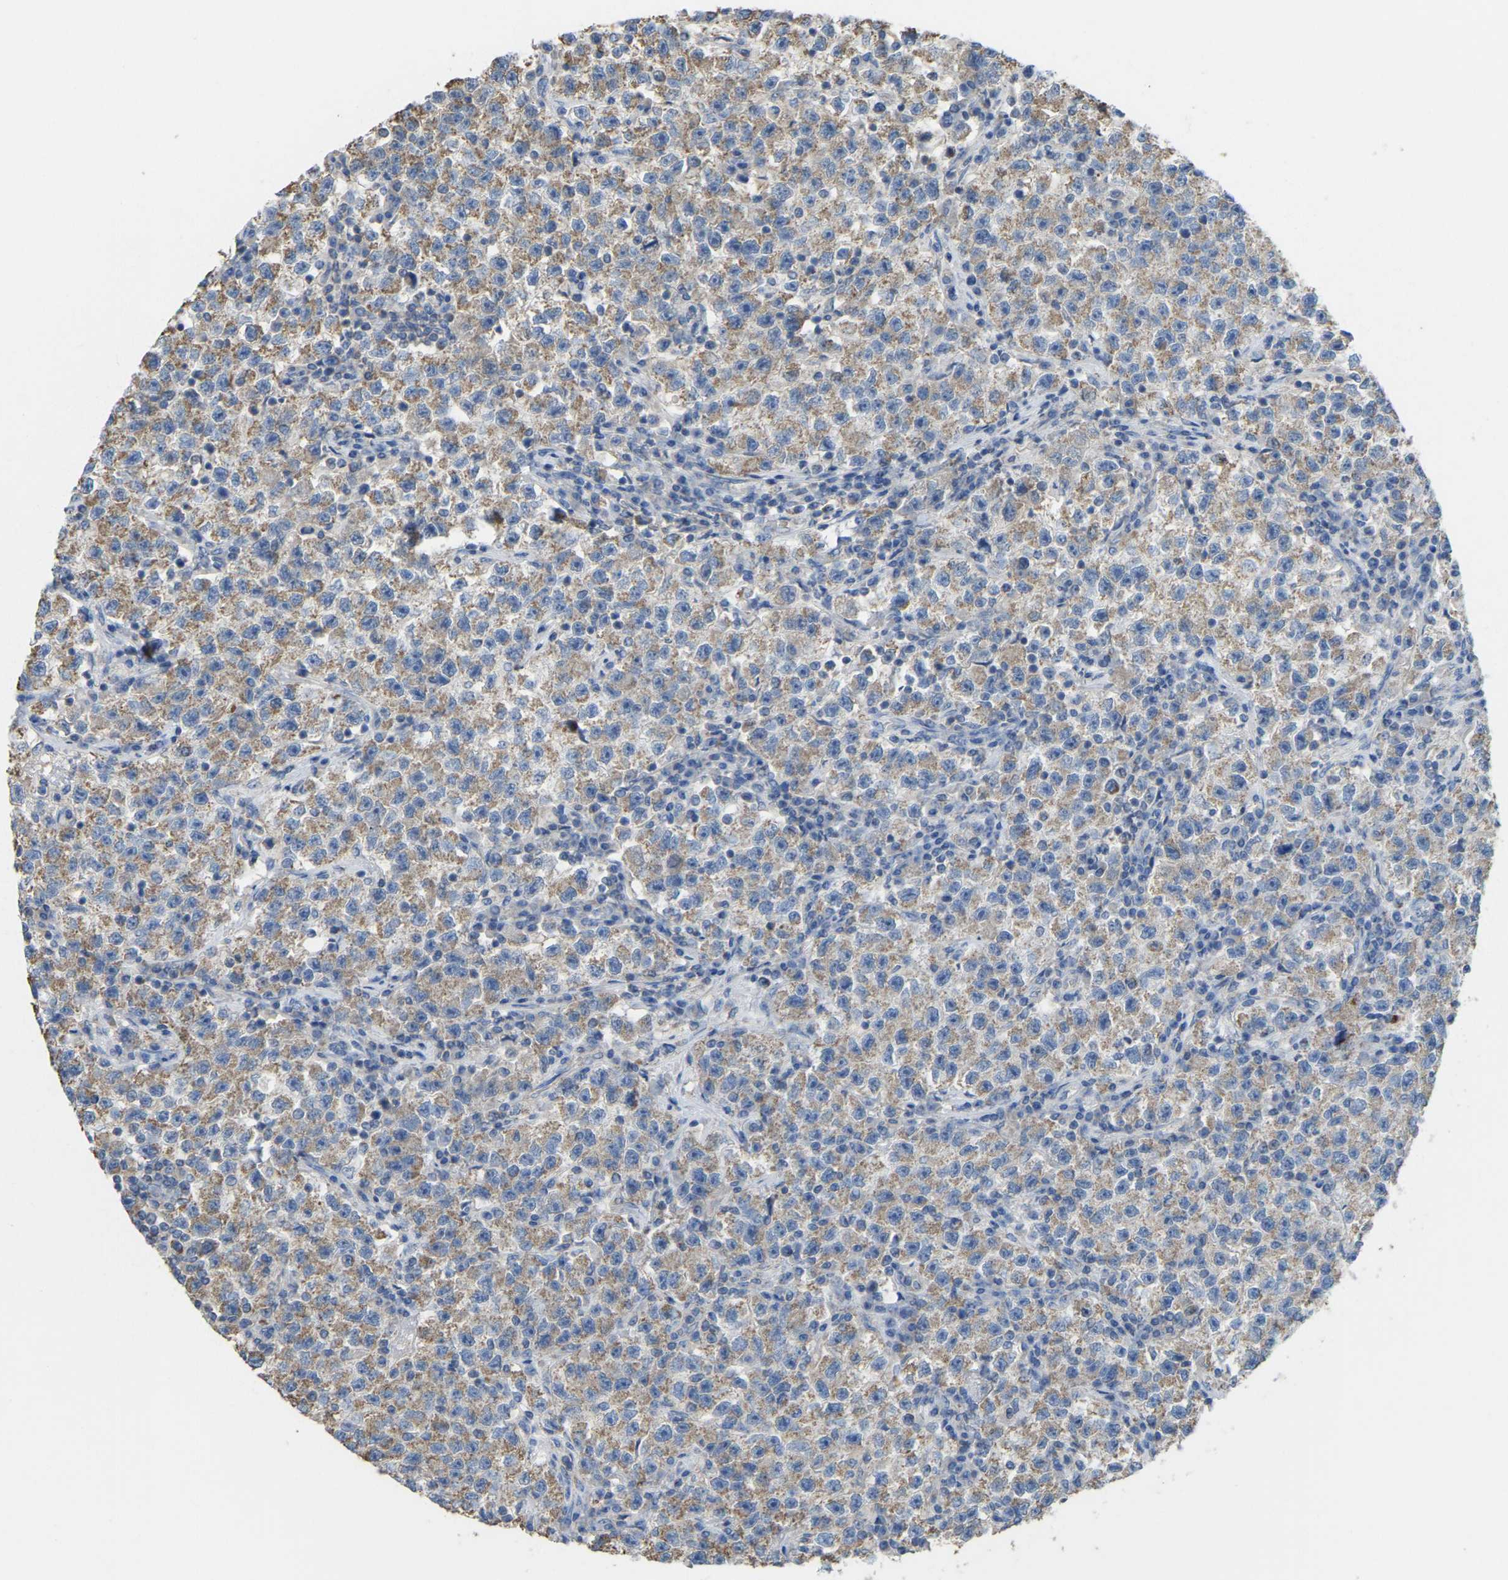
{"staining": {"intensity": "moderate", "quantity": ">75%", "location": "cytoplasmic/membranous"}, "tissue": "testis cancer", "cell_type": "Tumor cells", "image_type": "cancer", "snomed": [{"axis": "morphology", "description": "Seminoma, NOS"}, {"axis": "topography", "description": "Testis"}], "caption": "High-power microscopy captured an immunohistochemistry (IHC) image of testis cancer, revealing moderate cytoplasmic/membranous positivity in about >75% of tumor cells. (Stains: DAB in brown, nuclei in blue, Microscopy: brightfield microscopy at high magnification).", "gene": "SERPINB5", "patient": {"sex": "male", "age": 22}}